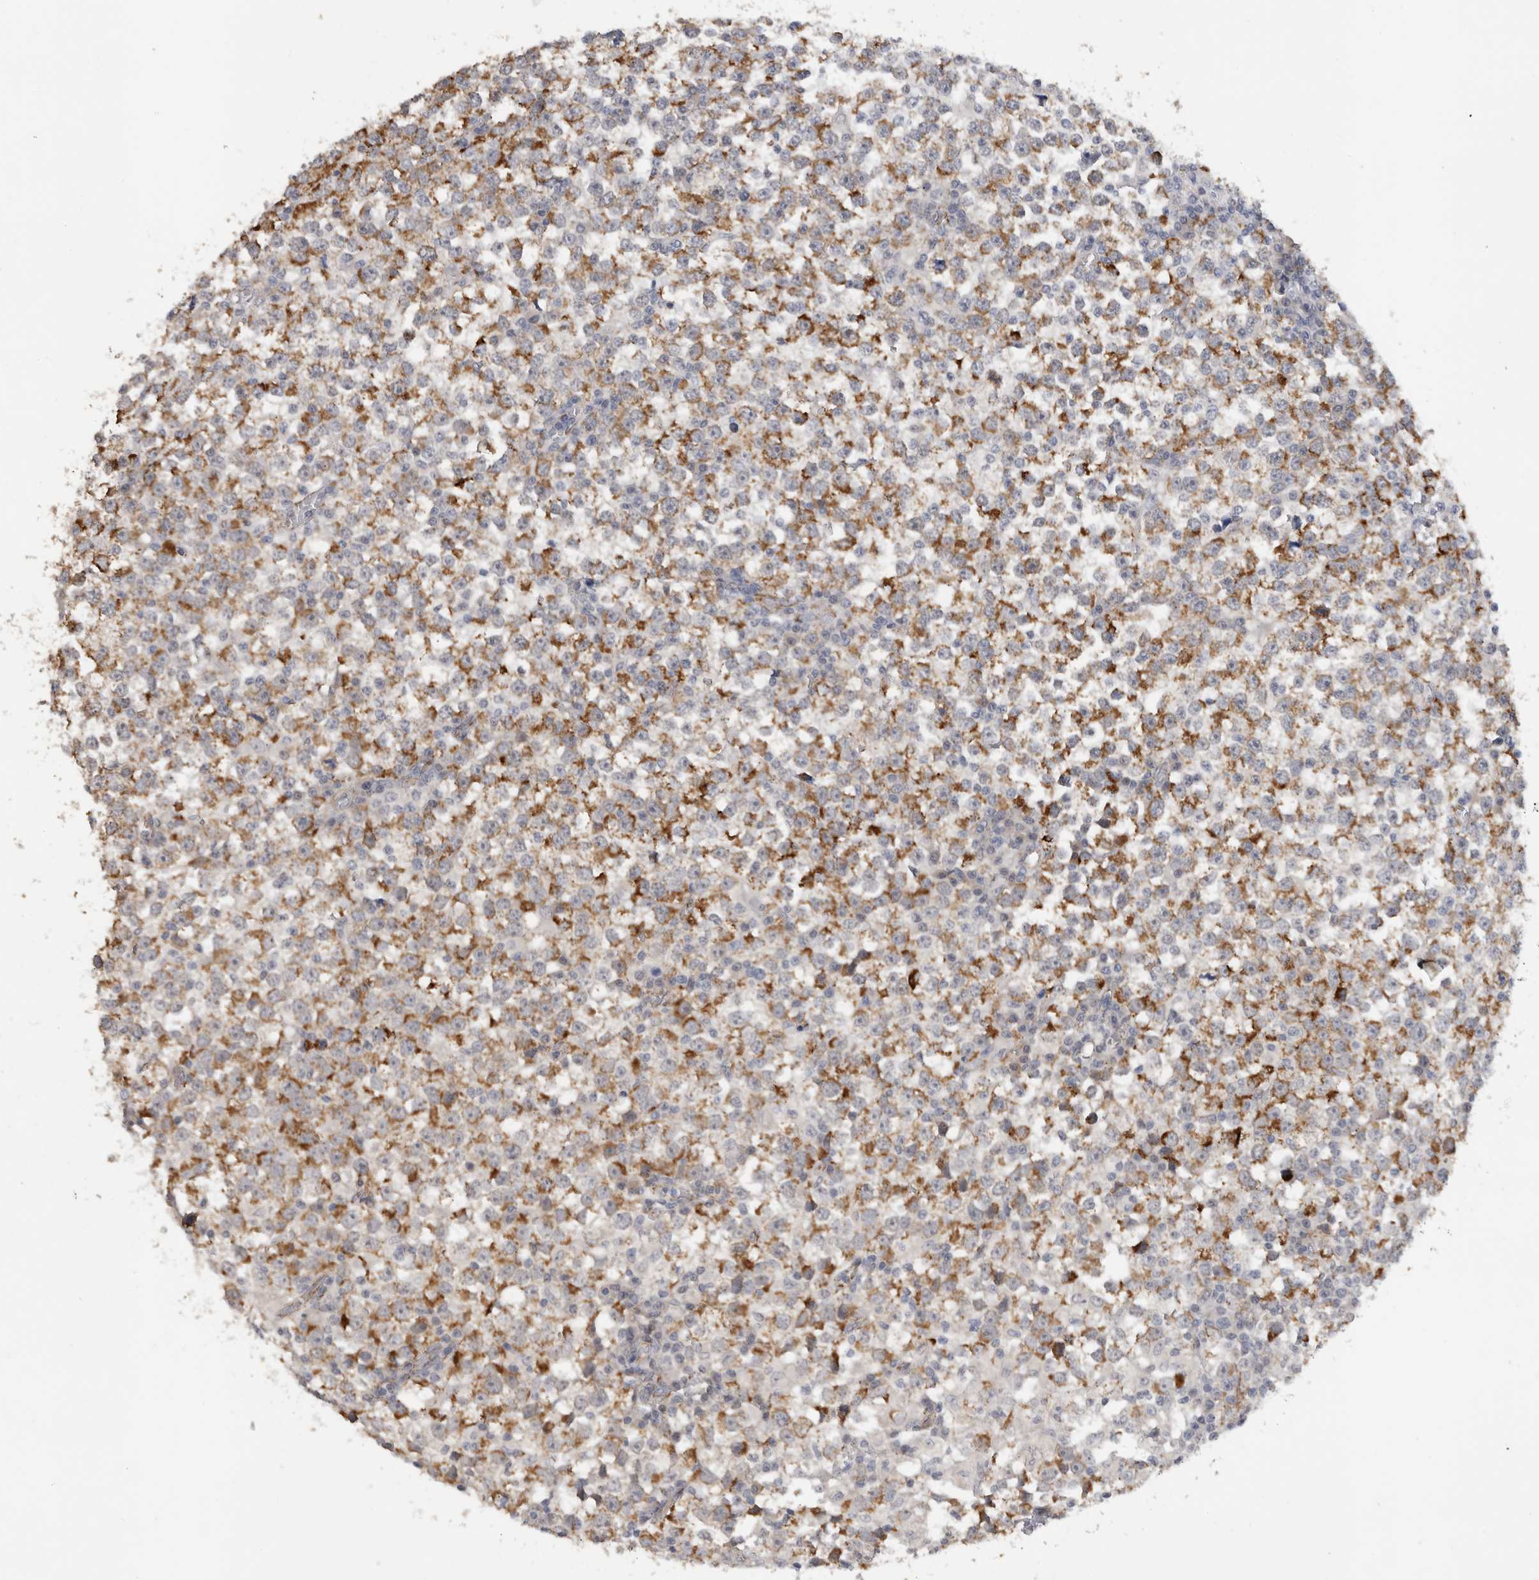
{"staining": {"intensity": "moderate", "quantity": ">75%", "location": "cytoplasmic/membranous"}, "tissue": "testis cancer", "cell_type": "Tumor cells", "image_type": "cancer", "snomed": [{"axis": "morphology", "description": "Seminoma, NOS"}, {"axis": "topography", "description": "Testis"}], "caption": "Human testis cancer stained with a brown dye displays moderate cytoplasmic/membranous positive staining in approximately >75% of tumor cells.", "gene": "DYRK2", "patient": {"sex": "male", "age": 65}}